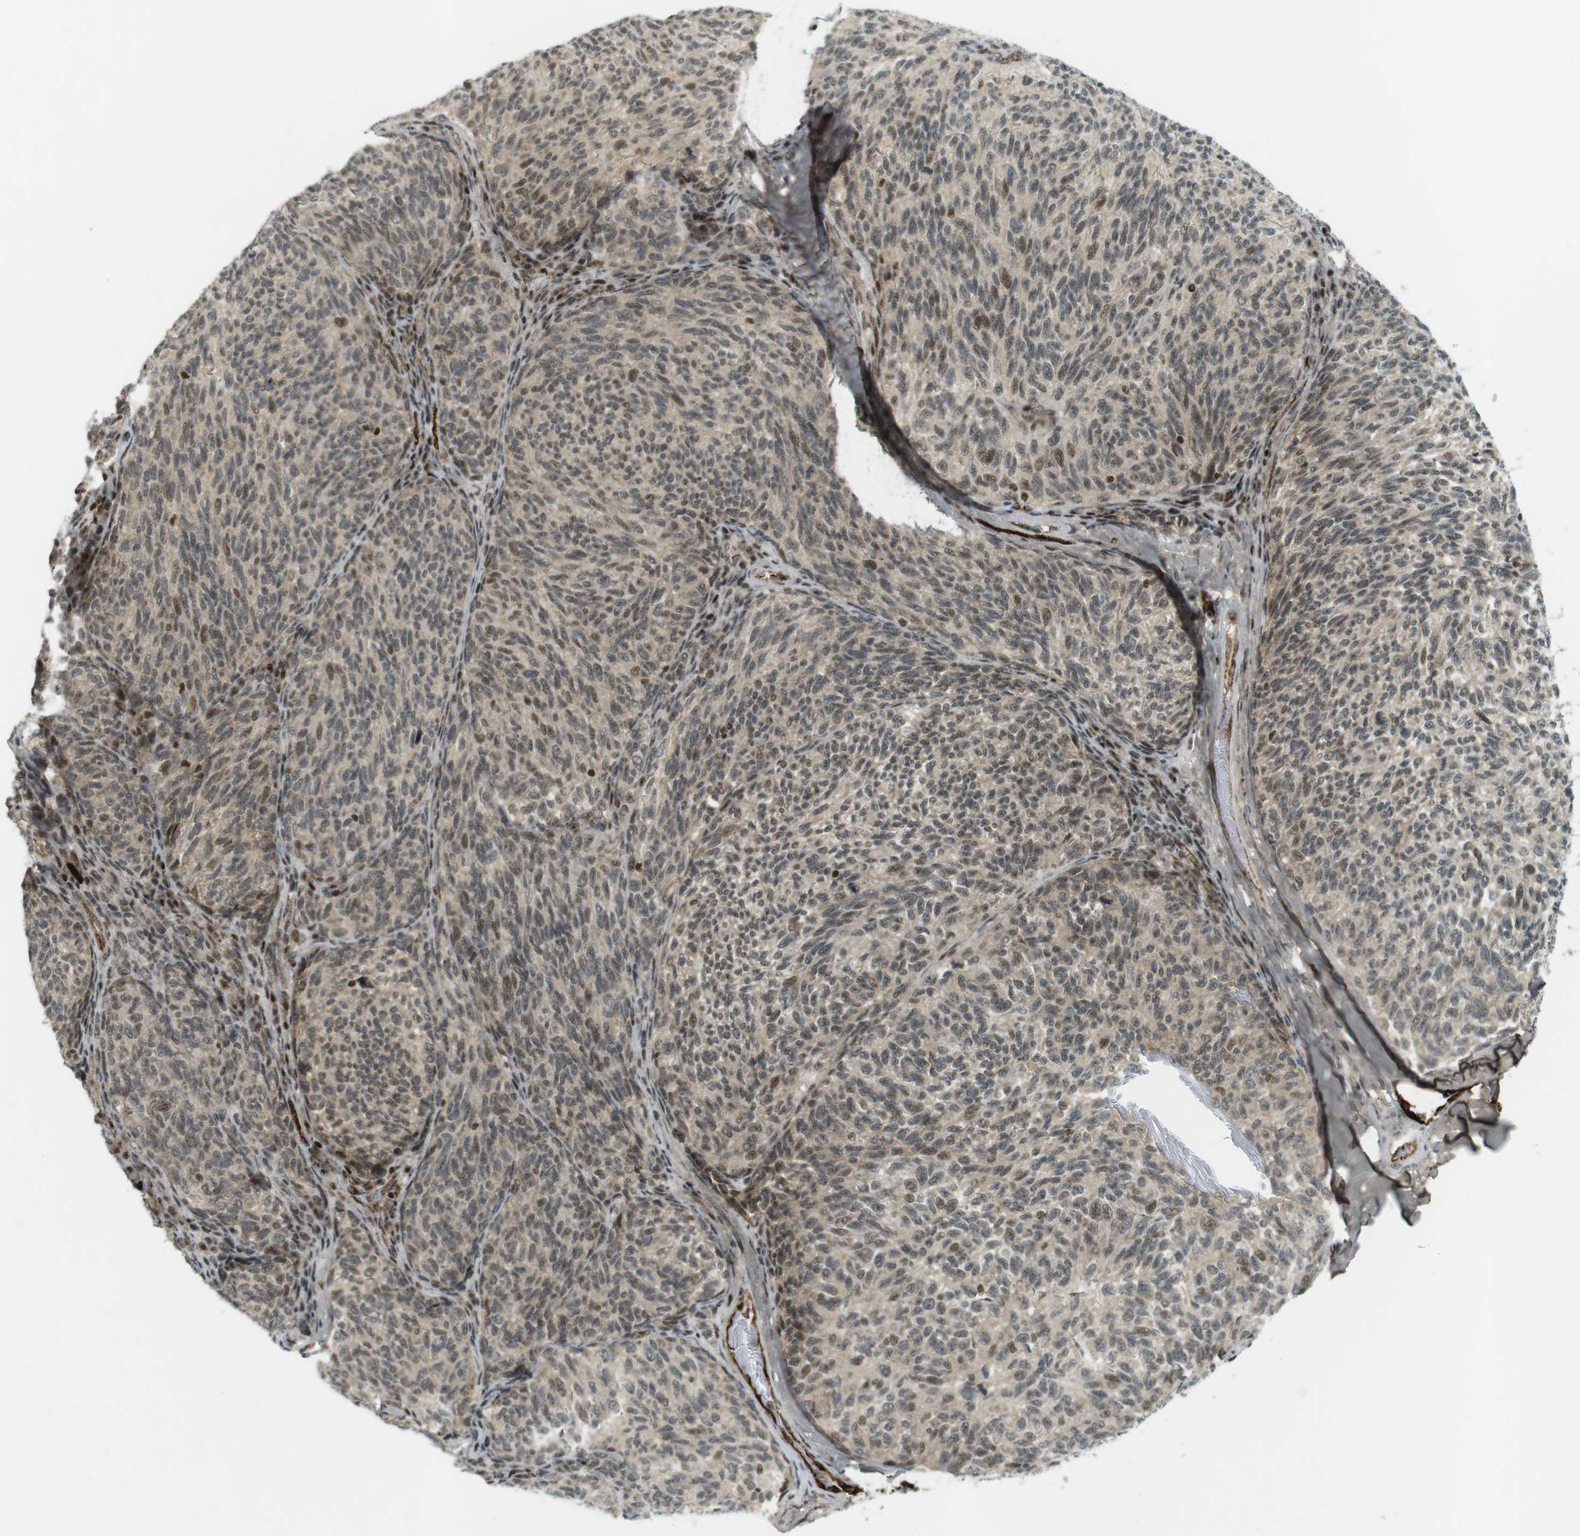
{"staining": {"intensity": "moderate", "quantity": ">75%", "location": "cytoplasmic/membranous,nuclear"}, "tissue": "melanoma", "cell_type": "Tumor cells", "image_type": "cancer", "snomed": [{"axis": "morphology", "description": "Malignant melanoma, NOS"}, {"axis": "topography", "description": "Skin"}], "caption": "This image shows immunohistochemistry staining of human malignant melanoma, with medium moderate cytoplasmic/membranous and nuclear expression in approximately >75% of tumor cells.", "gene": "PPP1R13B", "patient": {"sex": "female", "age": 73}}